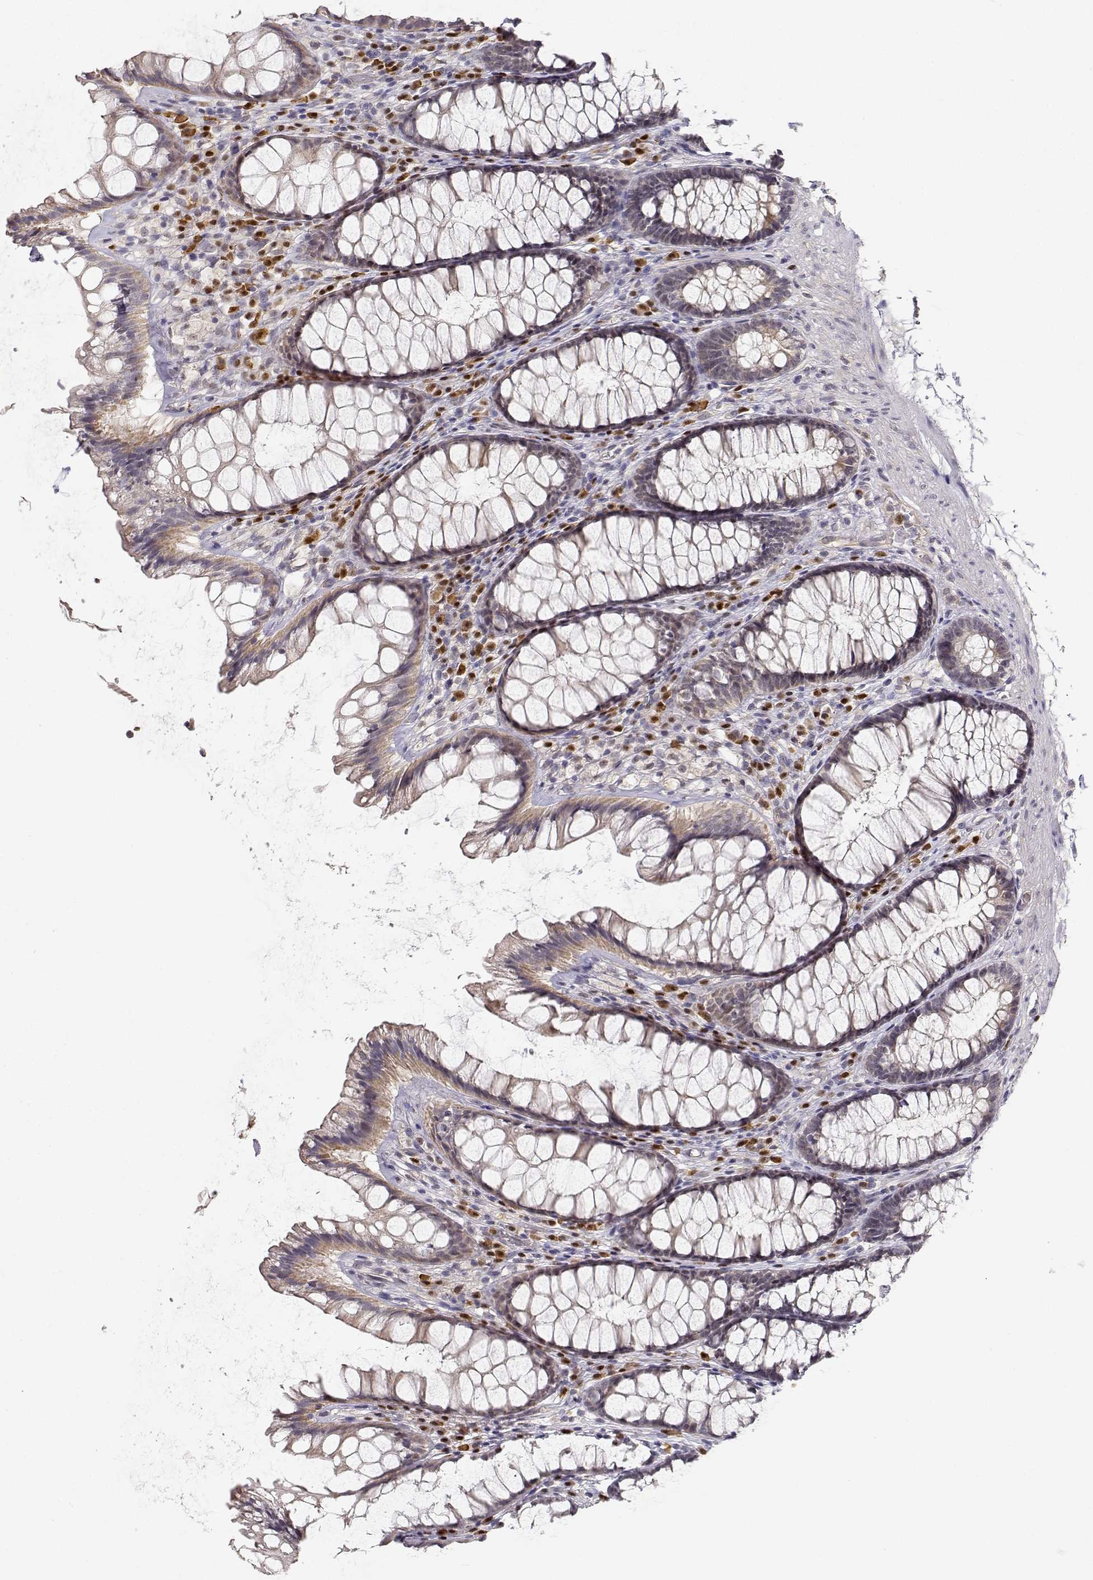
{"staining": {"intensity": "weak", "quantity": "25%-75%", "location": "cytoplasmic/membranous"}, "tissue": "rectum", "cell_type": "Glandular cells", "image_type": "normal", "snomed": [{"axis": "morphology", "description": "Normal tissue, NOS"}, {"axis": "topography", "description": "Rectum"}], "caption": "Immunohistochemical staining of normal rectum shows weak cytoplasmic/membranous protein positivity in approximately 25%-75% of glandular cells.", "gene": "EAF2", "patient": {"sex": "male", "age": 72}}